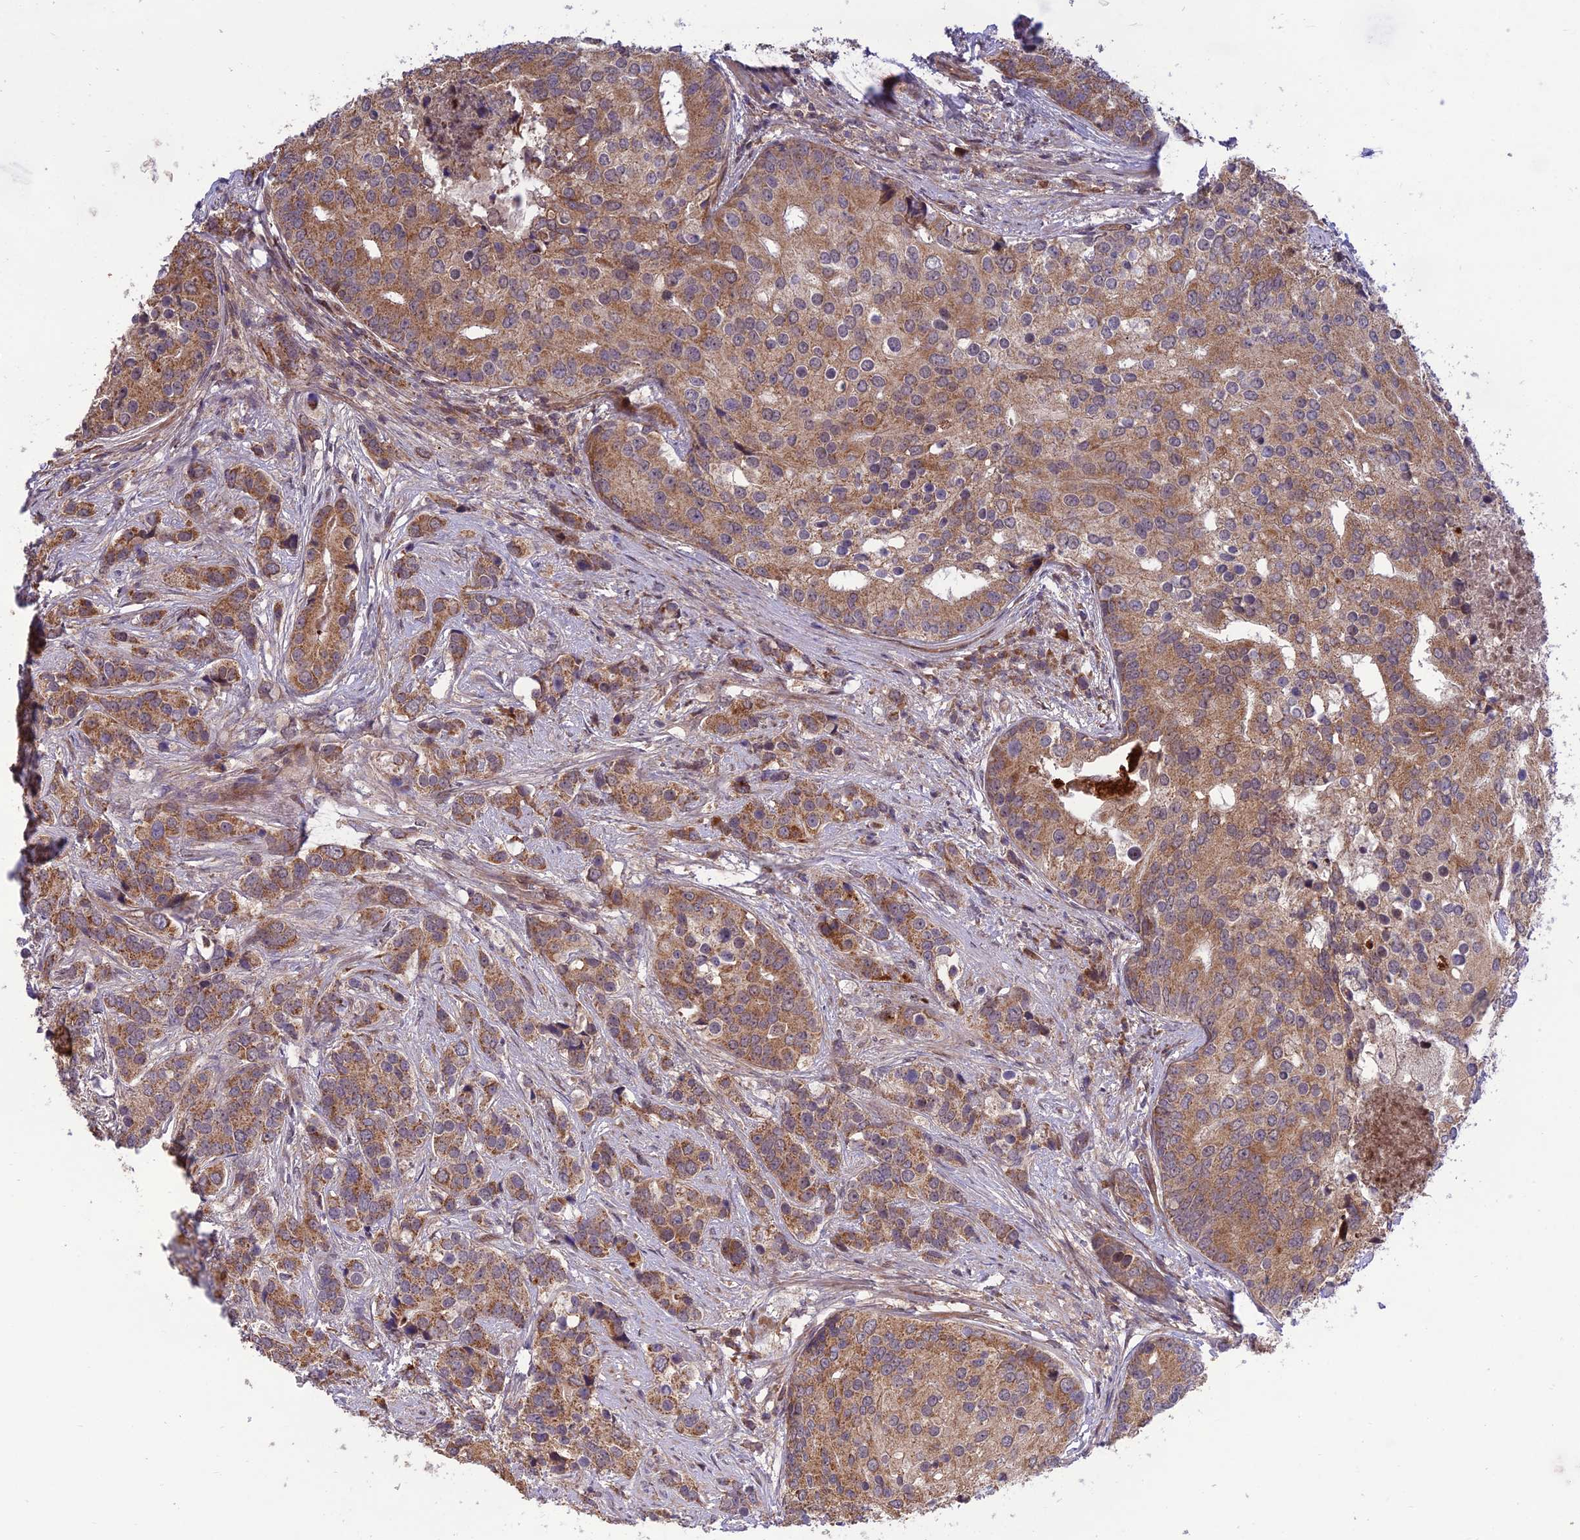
{"staining": {"intensity": "moderate", "quantity": ">75%", "location": "cytoplasmic/membranous"}, "tissue": "prostate cancer", "cell_type": "Tumor cells", "image_type": "cancer", "snomed": [{"axis": "morphology", "description": "Adenocarcinoma, High grade"}, {"axis": "topography", "description": "Prostate"}], "caption": "Immunohistochemical staining of prostate high-grade adenocarcinoma exhibits medium levels of moderate cytoplasmic/membranous positivity in about >75% of tumor cells. (IHC, brightfield microscopy, high magnification).", "gene": "PLEKHG2", "patient": {"sex": "male", "age": 62}}